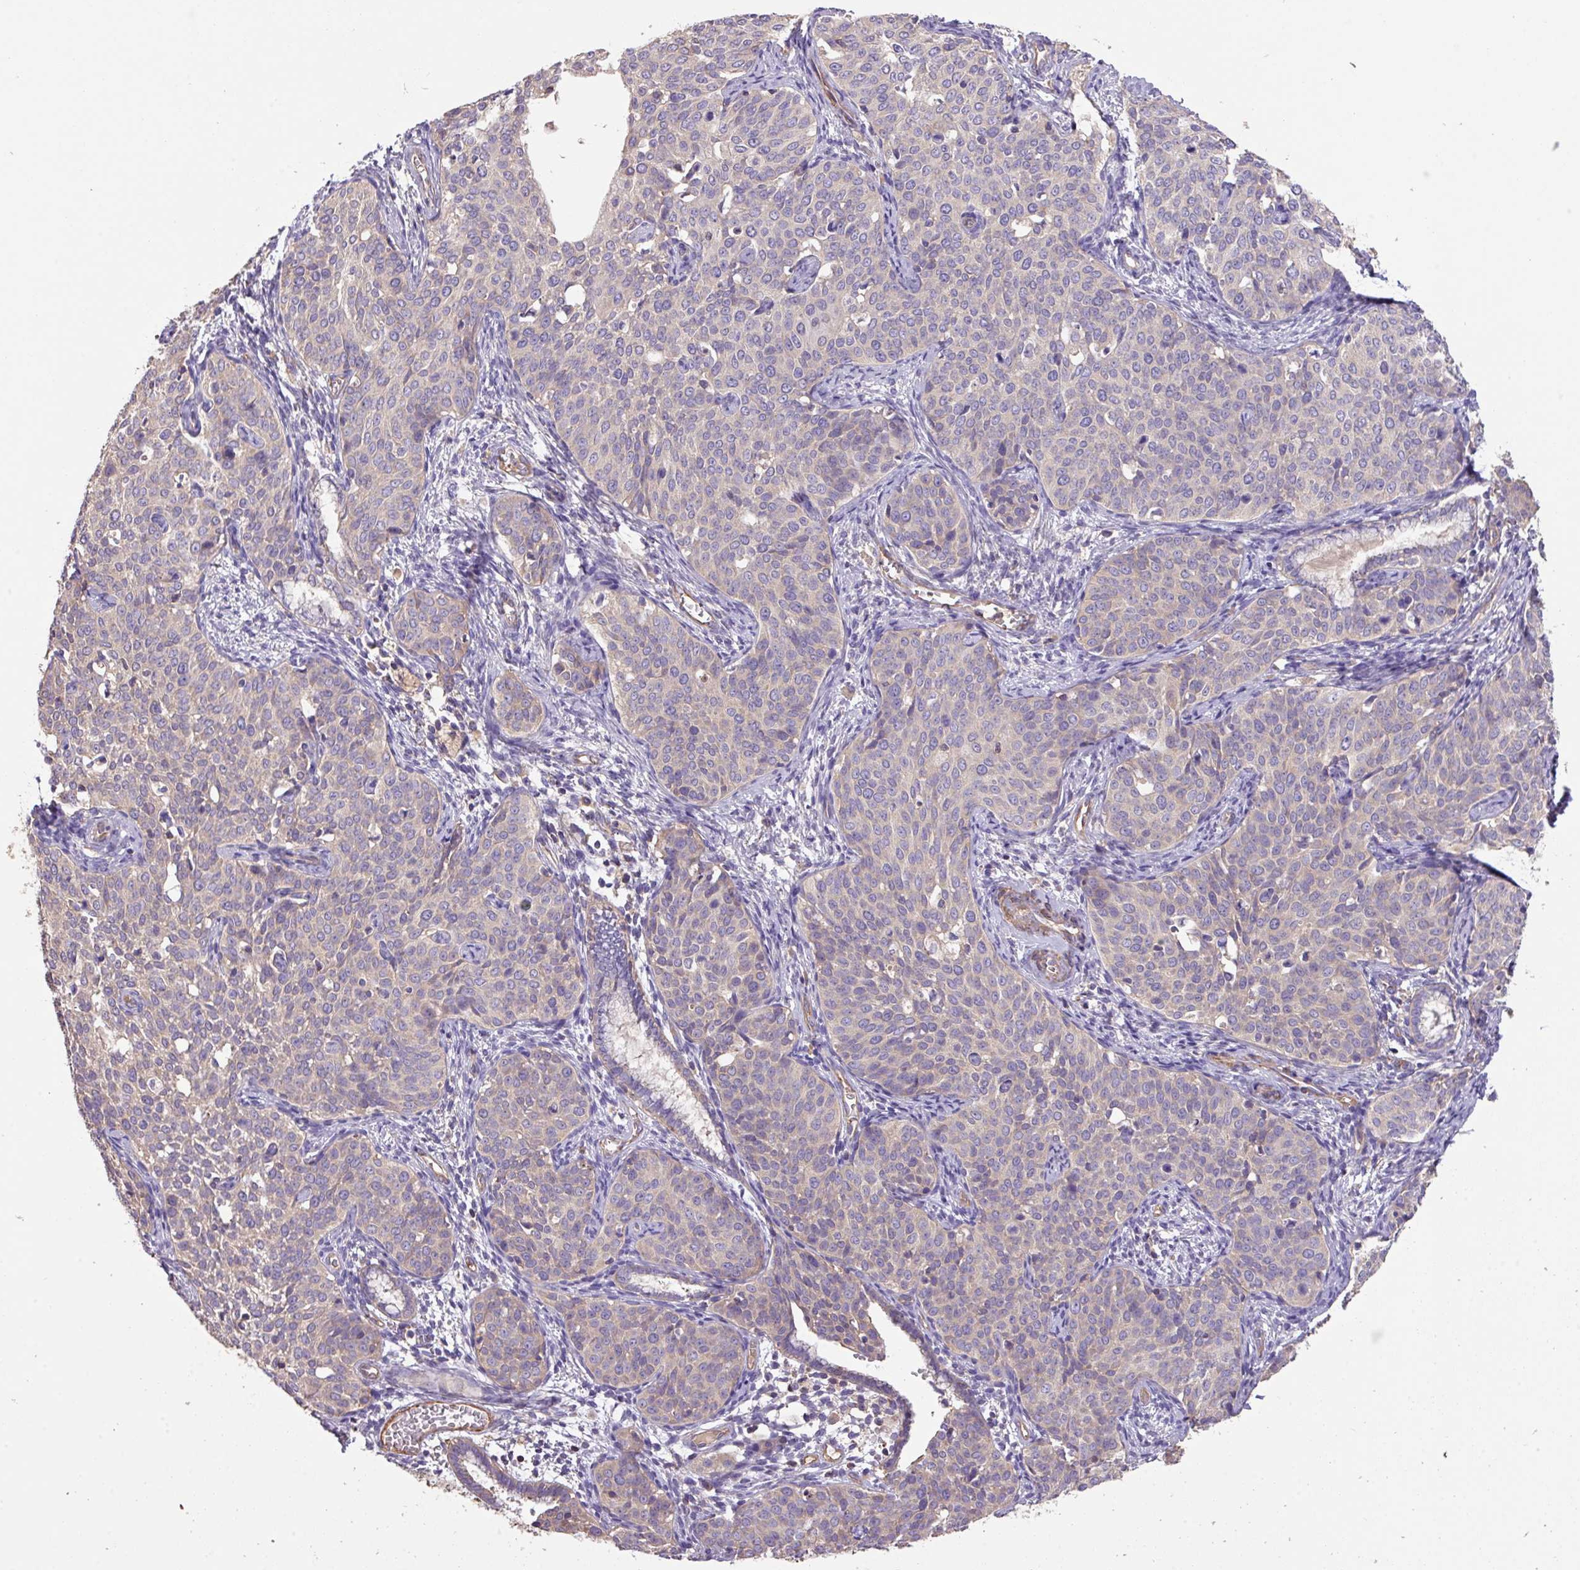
{"staining": {"intensity": "negative", "quantity": "none", "location": "none"}, "tissue": "cervical cancer", "cell_type": "Tumor cells", "image_type": "cancer", "snomed": [{"axis": "morphology", "description": "Squamous cell carcinoma, NOS"}, {"axis": "topography", "description": "Cervix"}], "caption": "Cervical cancer was stained to show a protein in brown. There is no significant staining in tumor cells.", "gene": "CALML4", "patient": {"sex": "female", "age": 44}}